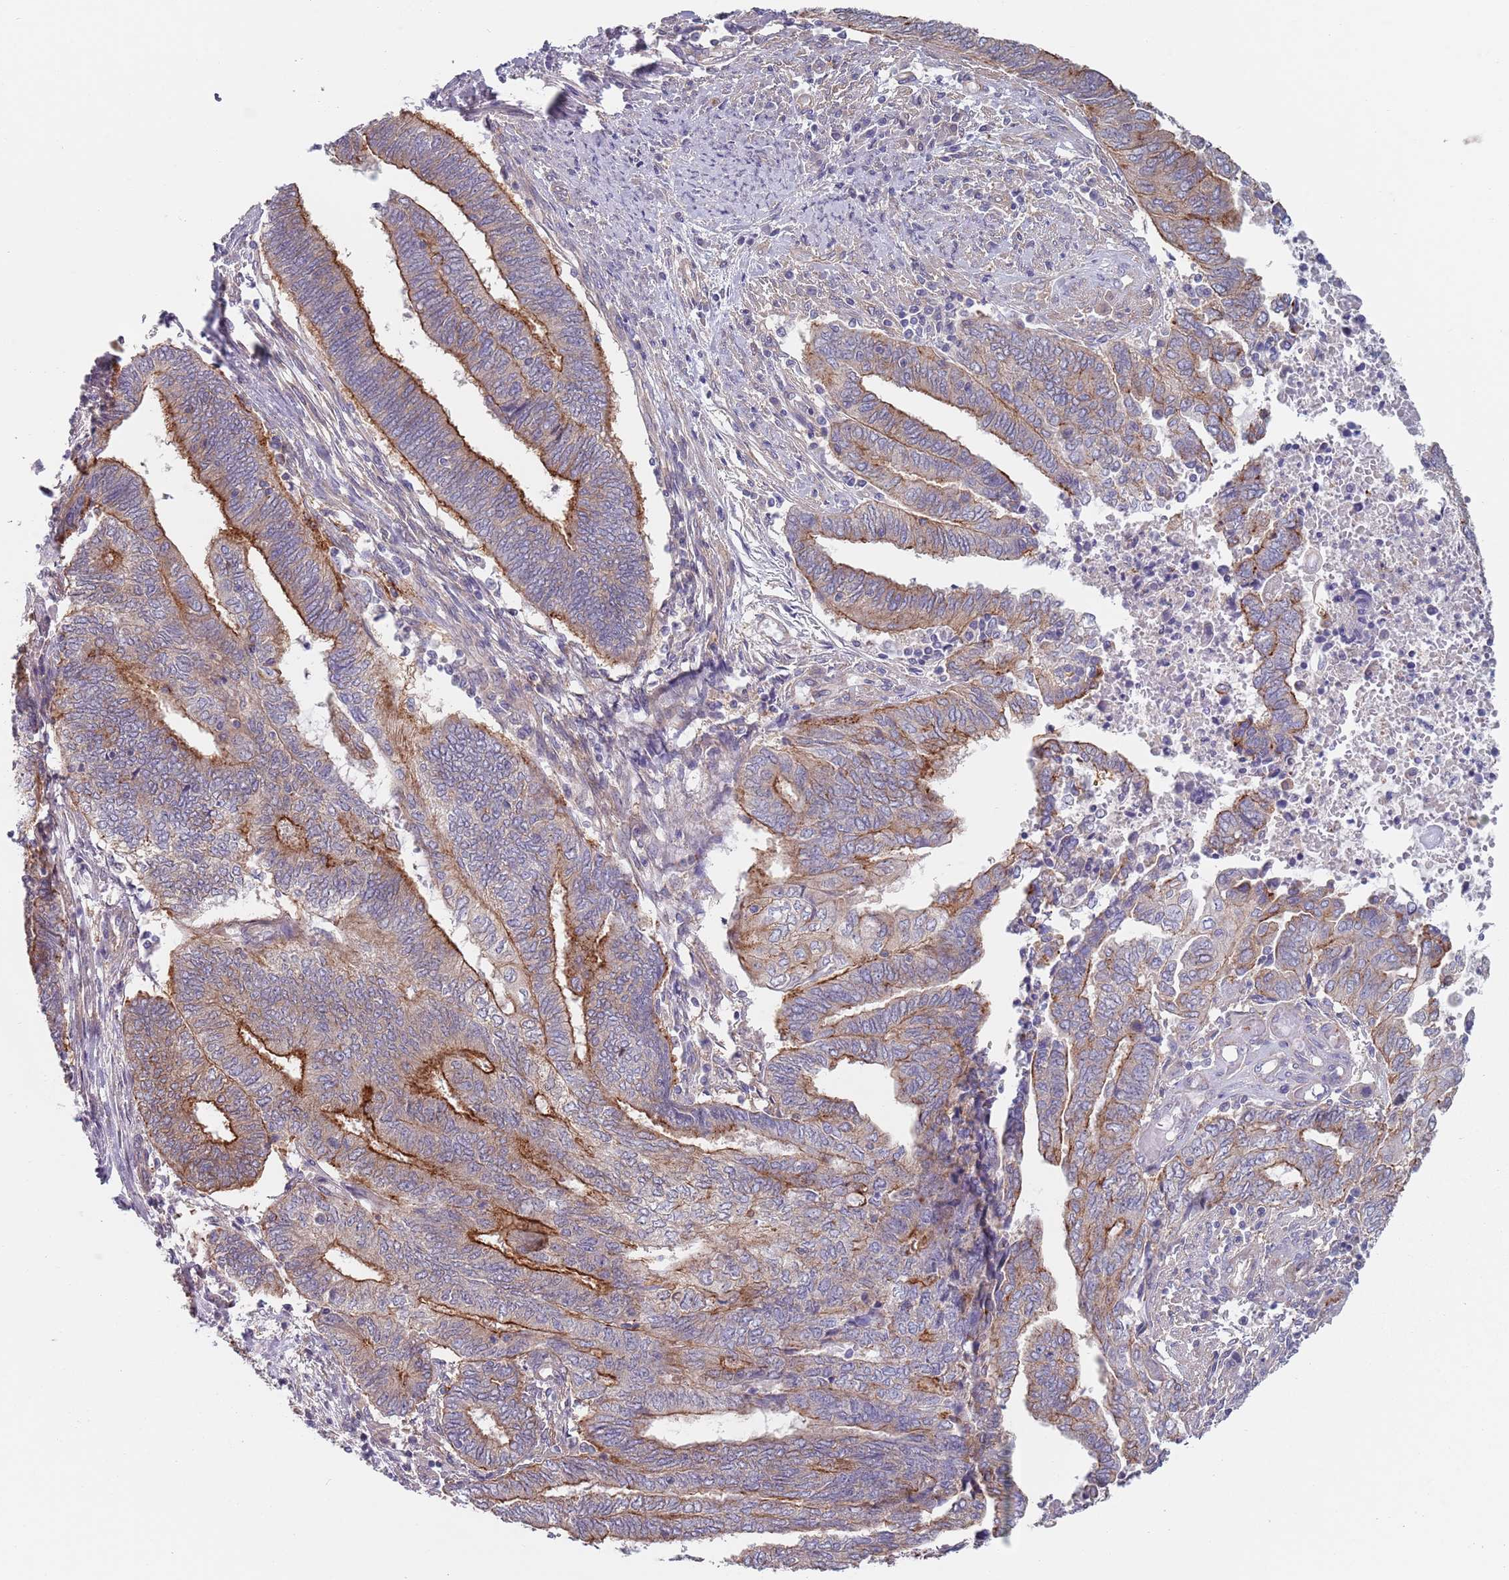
{"staining": {"intensity": "strong", "quantity": "25%-75%", "location": "cytoplasmic/membranous"}, "tissue": "endometrial cancer", "cell_type": "Tumor cells", "image_type": "cancer", "snomed": [{"axis": "morphology", "description": "Adenocarcinoma, NOS"}, {"axis": "topography", "description": "Uterus"}, {"axis": "topography", "description": "Endometrium"}], "caption": "An image of human endometrial adenocarcinoma stained for a protein demonstrates strong cytoplasmic/membranous brown staining in tumor cells.", "gene": "APPL2", "patient": {"sex": "female", "age": 70}}